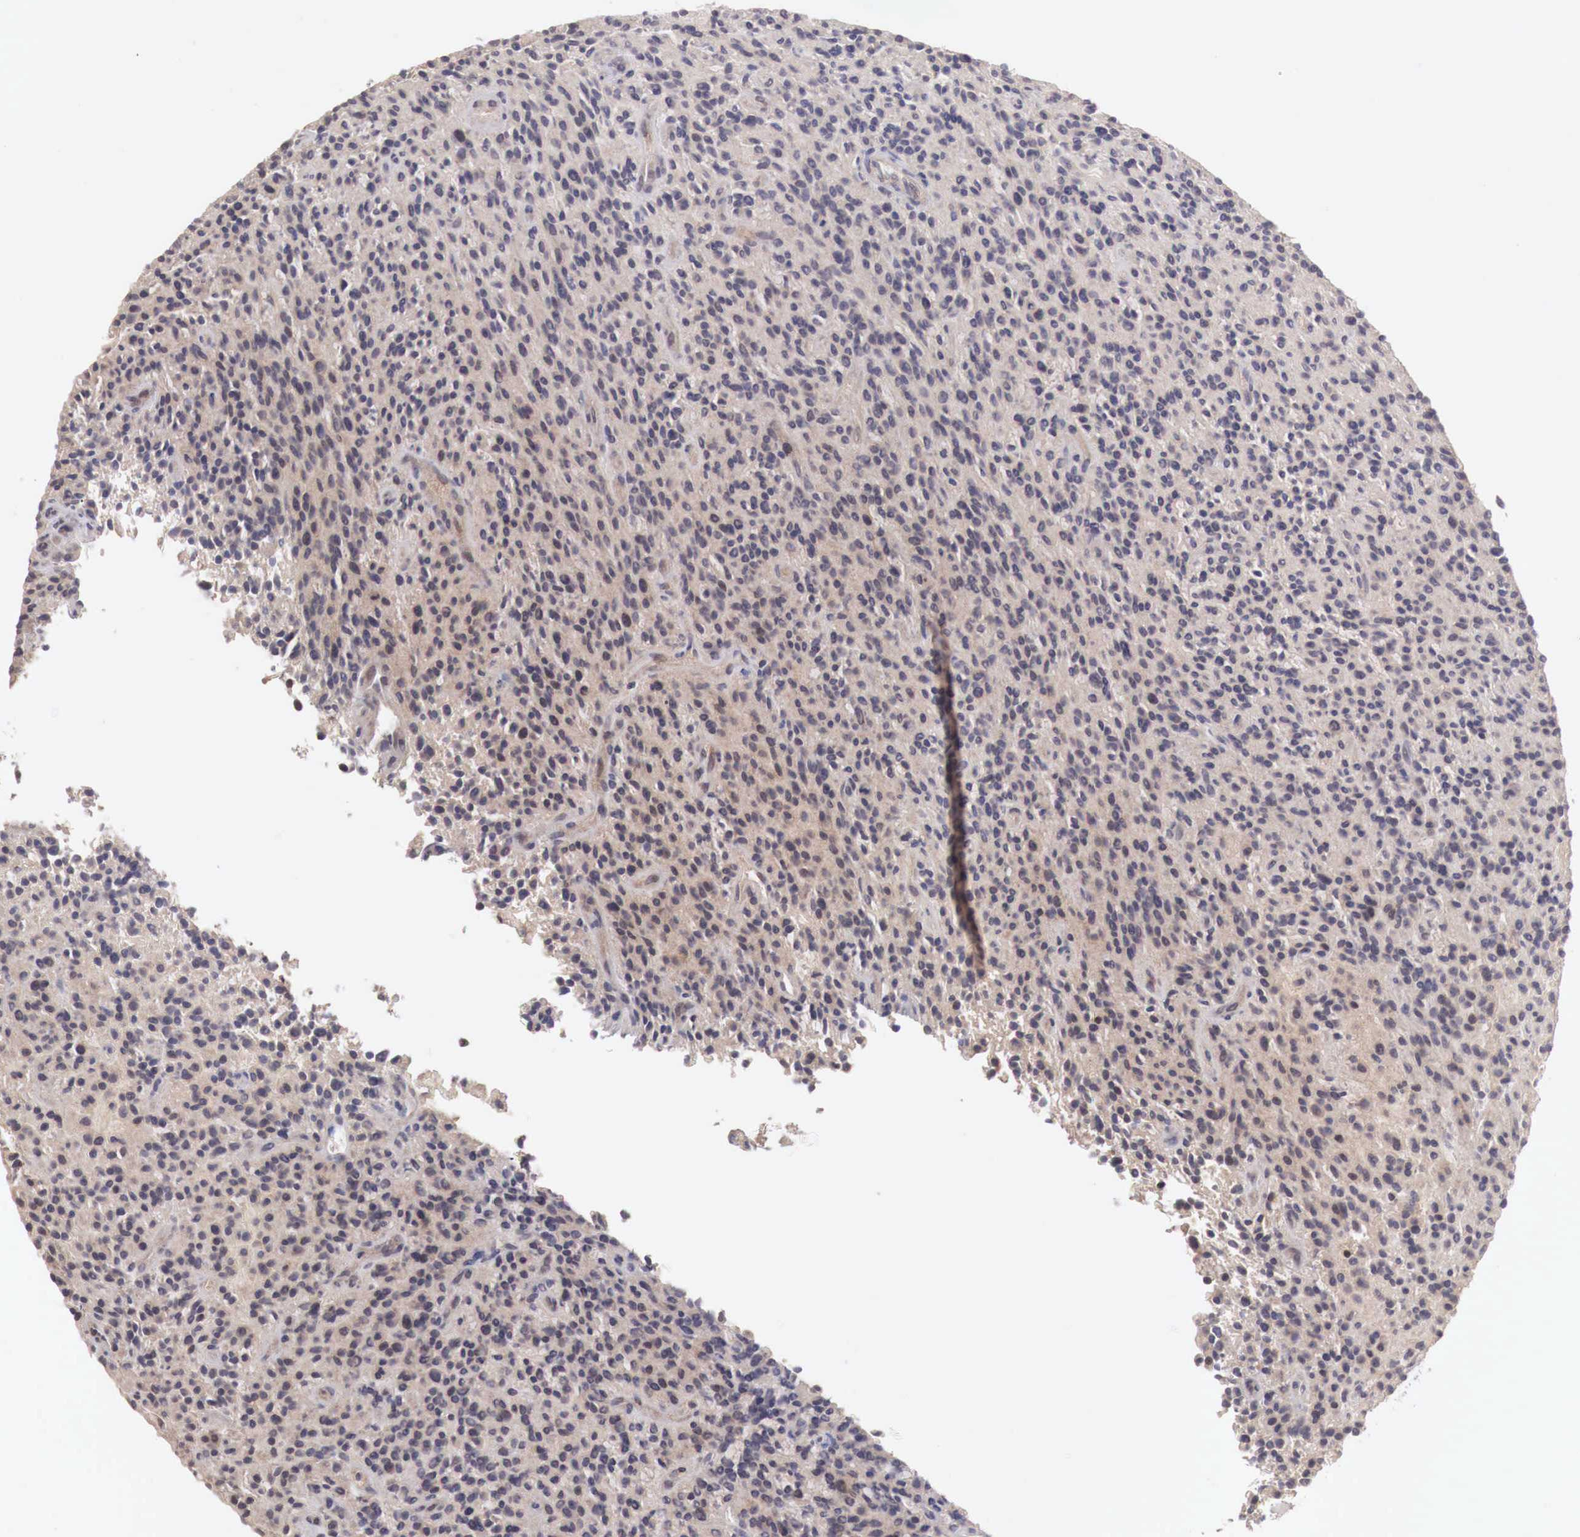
{"staining": {"intensity": "weak", "quantity": ">75%", "location": "cytoplasmic/membranous"}, "tissue": "glioma", "cell_type": "Tumor cells", "image_type": "cancer", "snomed": [{"axis": "morphology", "description": "Glioma, malignant, High grade"}, {"axis": "topography", "description": "Brain"}], "caption": "The immunohistochemical stain highlights weak cytoplasmic/membranous expression in tumor cells of glioma tissue.", "gene": "TBC1D9", "patient": {"sex": "female", "age": 13}}